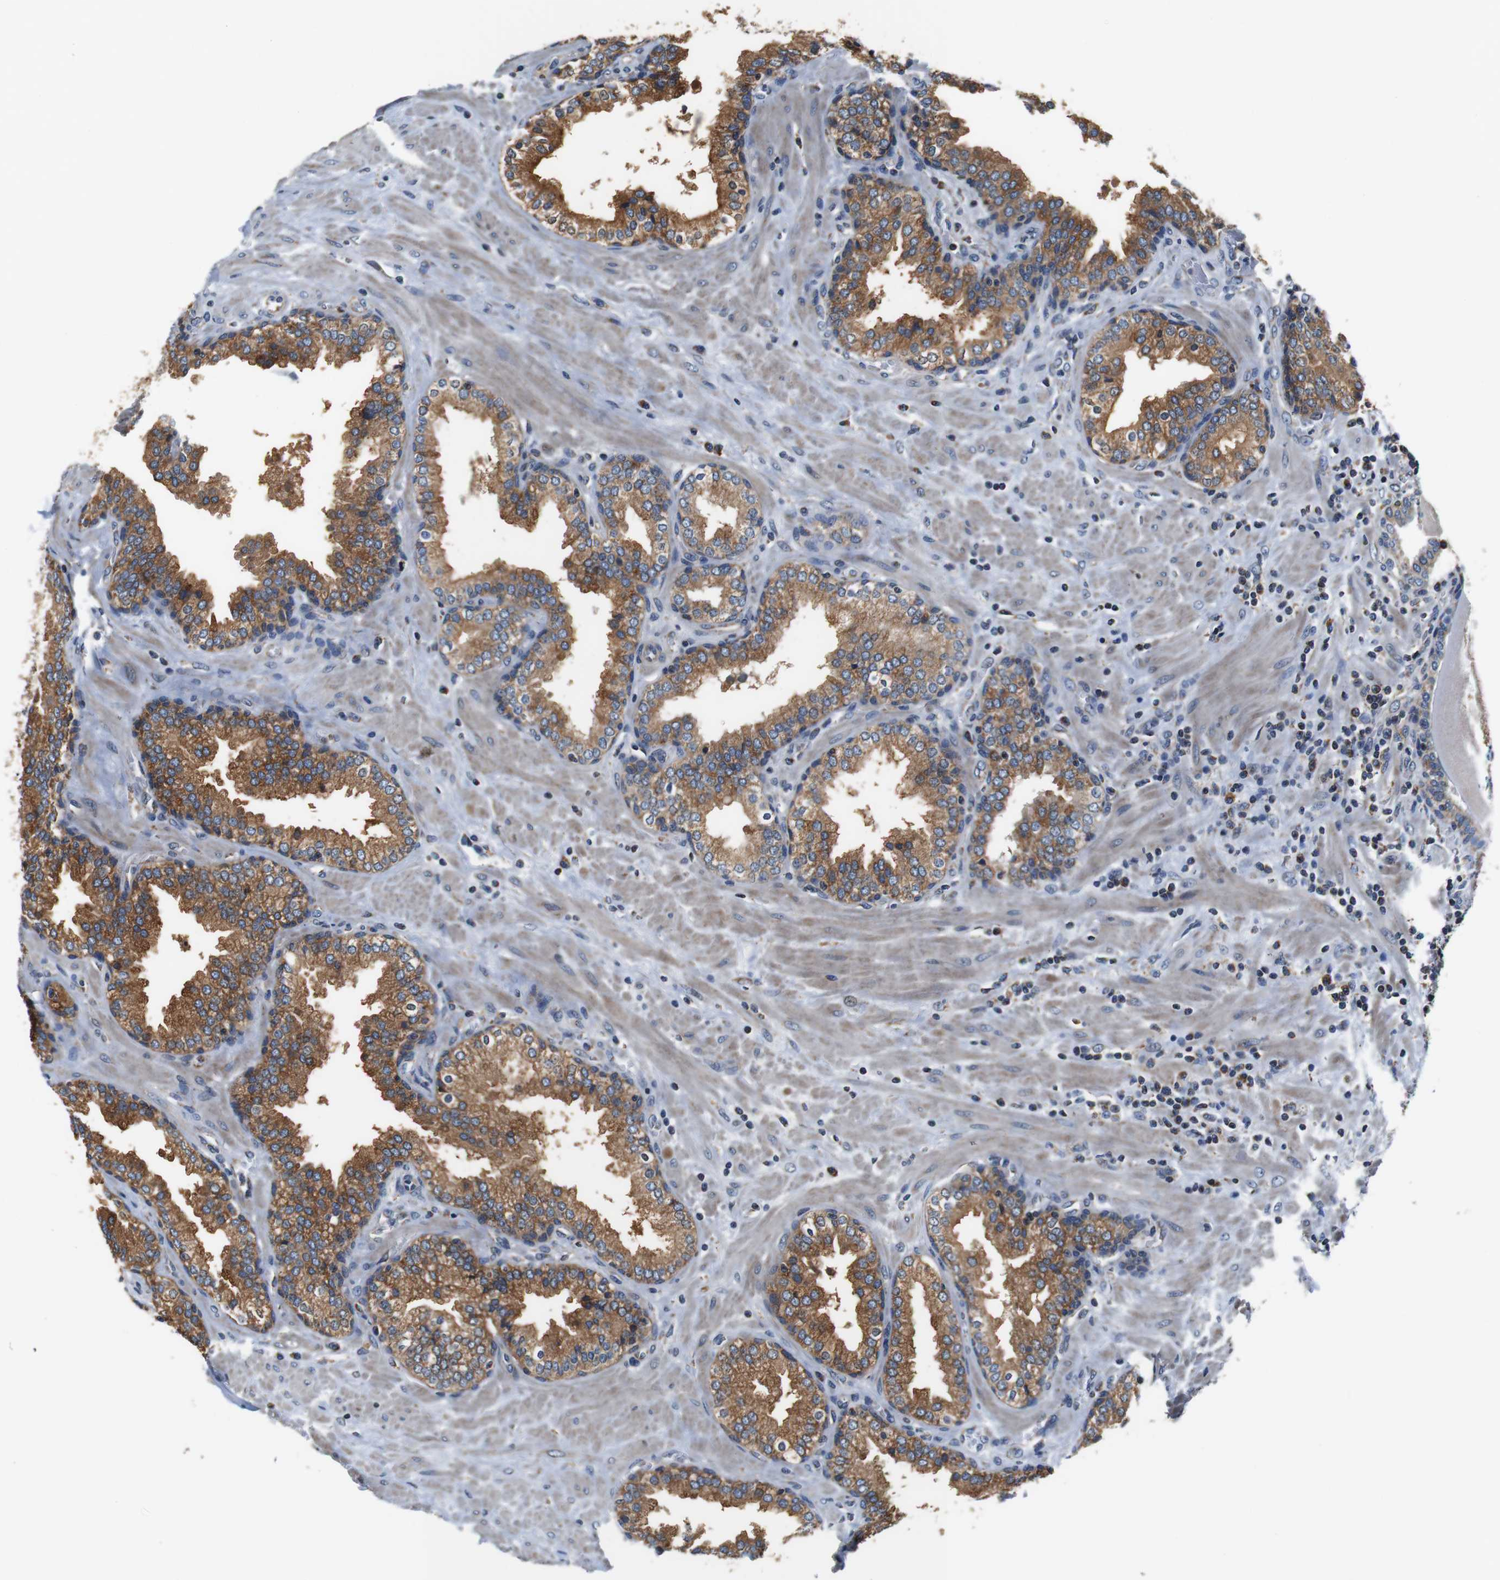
{"staining": {"intensity": "strong", "quantity": ">75%", "location": "cytoplasmic/membranous"}, "tissue": "prostate", "cell_type": "Glandular cells", "image_type": "normal", "snomed": [{"axis": "morphology", "description": "Normal tissue, NOS"}, {"axis": "topography", "description": "Prostate"}], "caption": "Normal prostate shows strong cytoplasmic/membranous expression in approximately >75% of glandular cells, visualized by immunohistochemistry. (IHC, brightfield microscopy, high magnification).", "gene": "LRP4", "patient": {"sex": "male", "age": 51}}